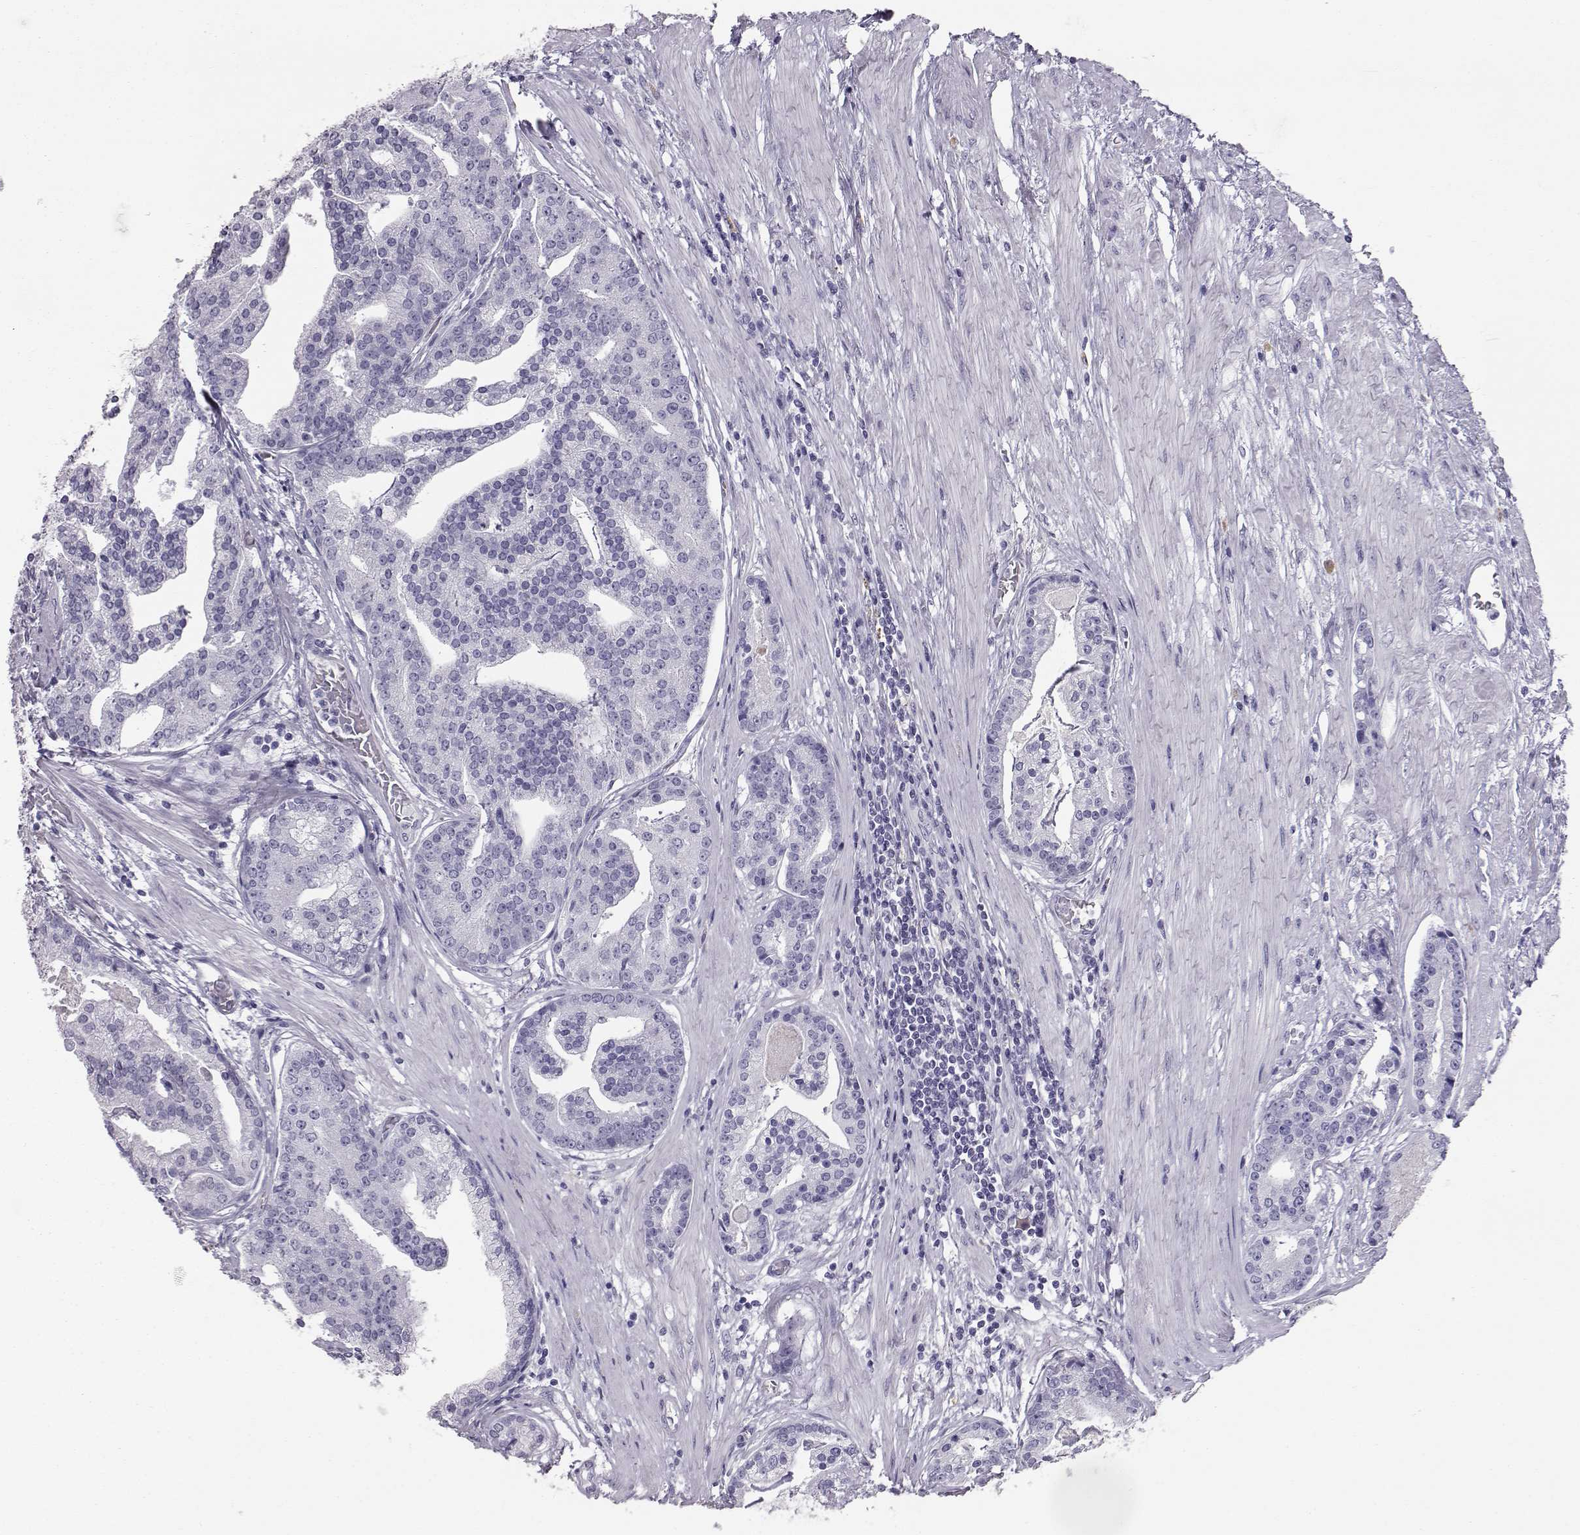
{"staining": {"intensity": "negative", "quantity": "none", "location": "none"}, "tissue": "prostate cancer", "cell_type": "Tumor cells", "image_type": "cancer", "snomed": [{"axis": "morphology", "description": "Adenocarcinoma, NOS"}, {"axis": "topography", "description": "Prostate and seminal vesicle, NOS"}, {"axis": "topography", "description": "Prostate"}], "caption": "IHC of prostate adenocarcinoma demonstrates no expression in tumor cells. The staining was performed using DAB (3,3'-diaminobenzidine) to visualize the protein expression in brown, while the nuclei were stained in blue with hematoxylin (Magnification: 20x).", "gene": "ITLN2", "patient": {"sex": "male", "age": 44}}